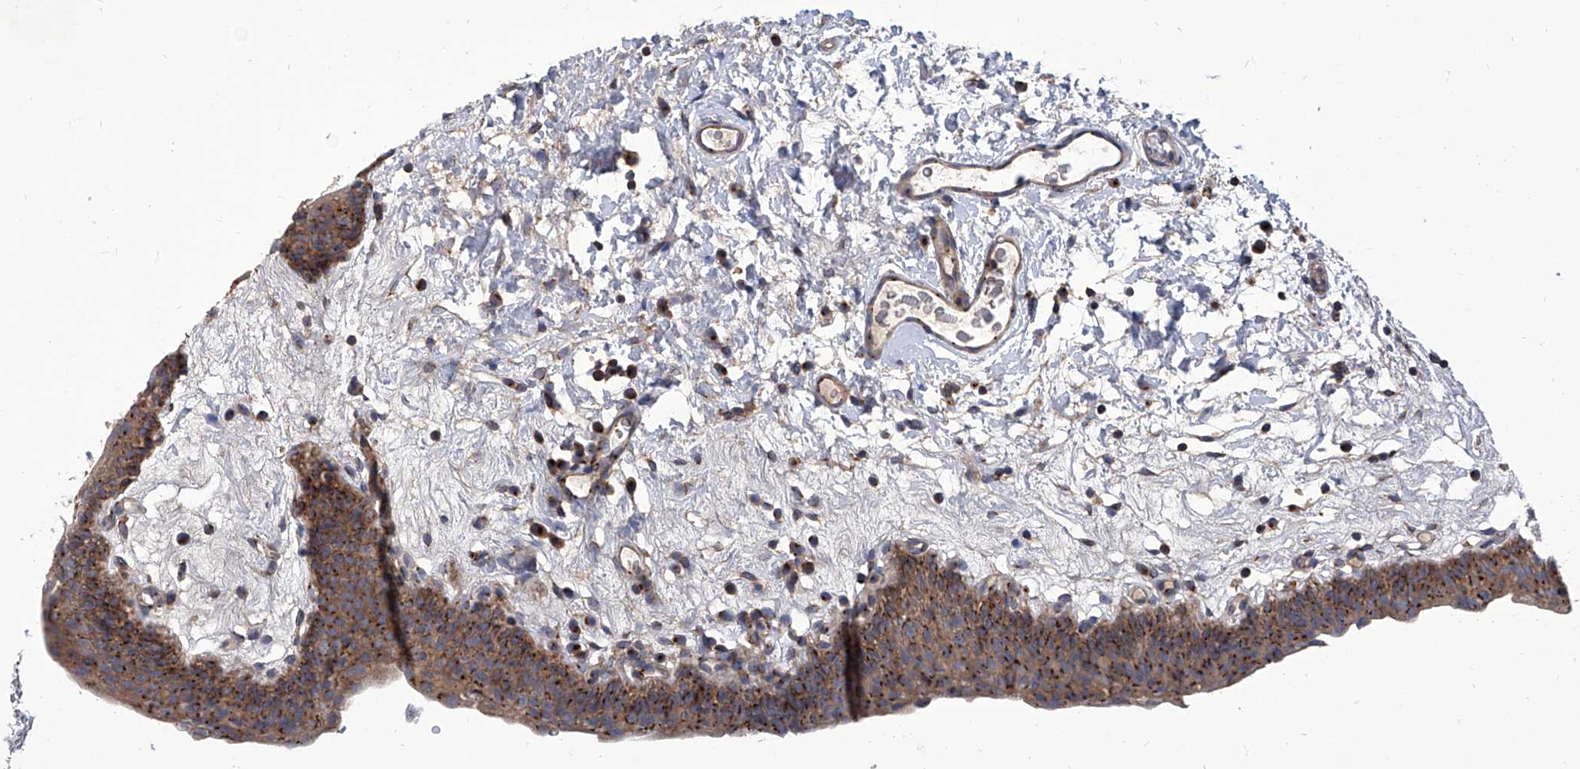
{"staining": {"intensity": "strong", "quantity": "25%-75%", "location": "cytoplasmic/membranous"}, "tissue": "urinary bladder", "cell_type": "Urothelial cells", "image_type": "normal", "snomed": [{"axis": "morphology", "description": "Normal tissue, NOS"}, {"axis": "topography", "description": "Urinary bladder"}], "caption": "Immunohistochemical staining of unremarkable human urinary bladder displays high levels of strong cytoplasmic/membranous positivity in about 25%-75% of urothelial cells.", "gene": "TJAP1", "patient": {"sex": "male", "age": 83}}